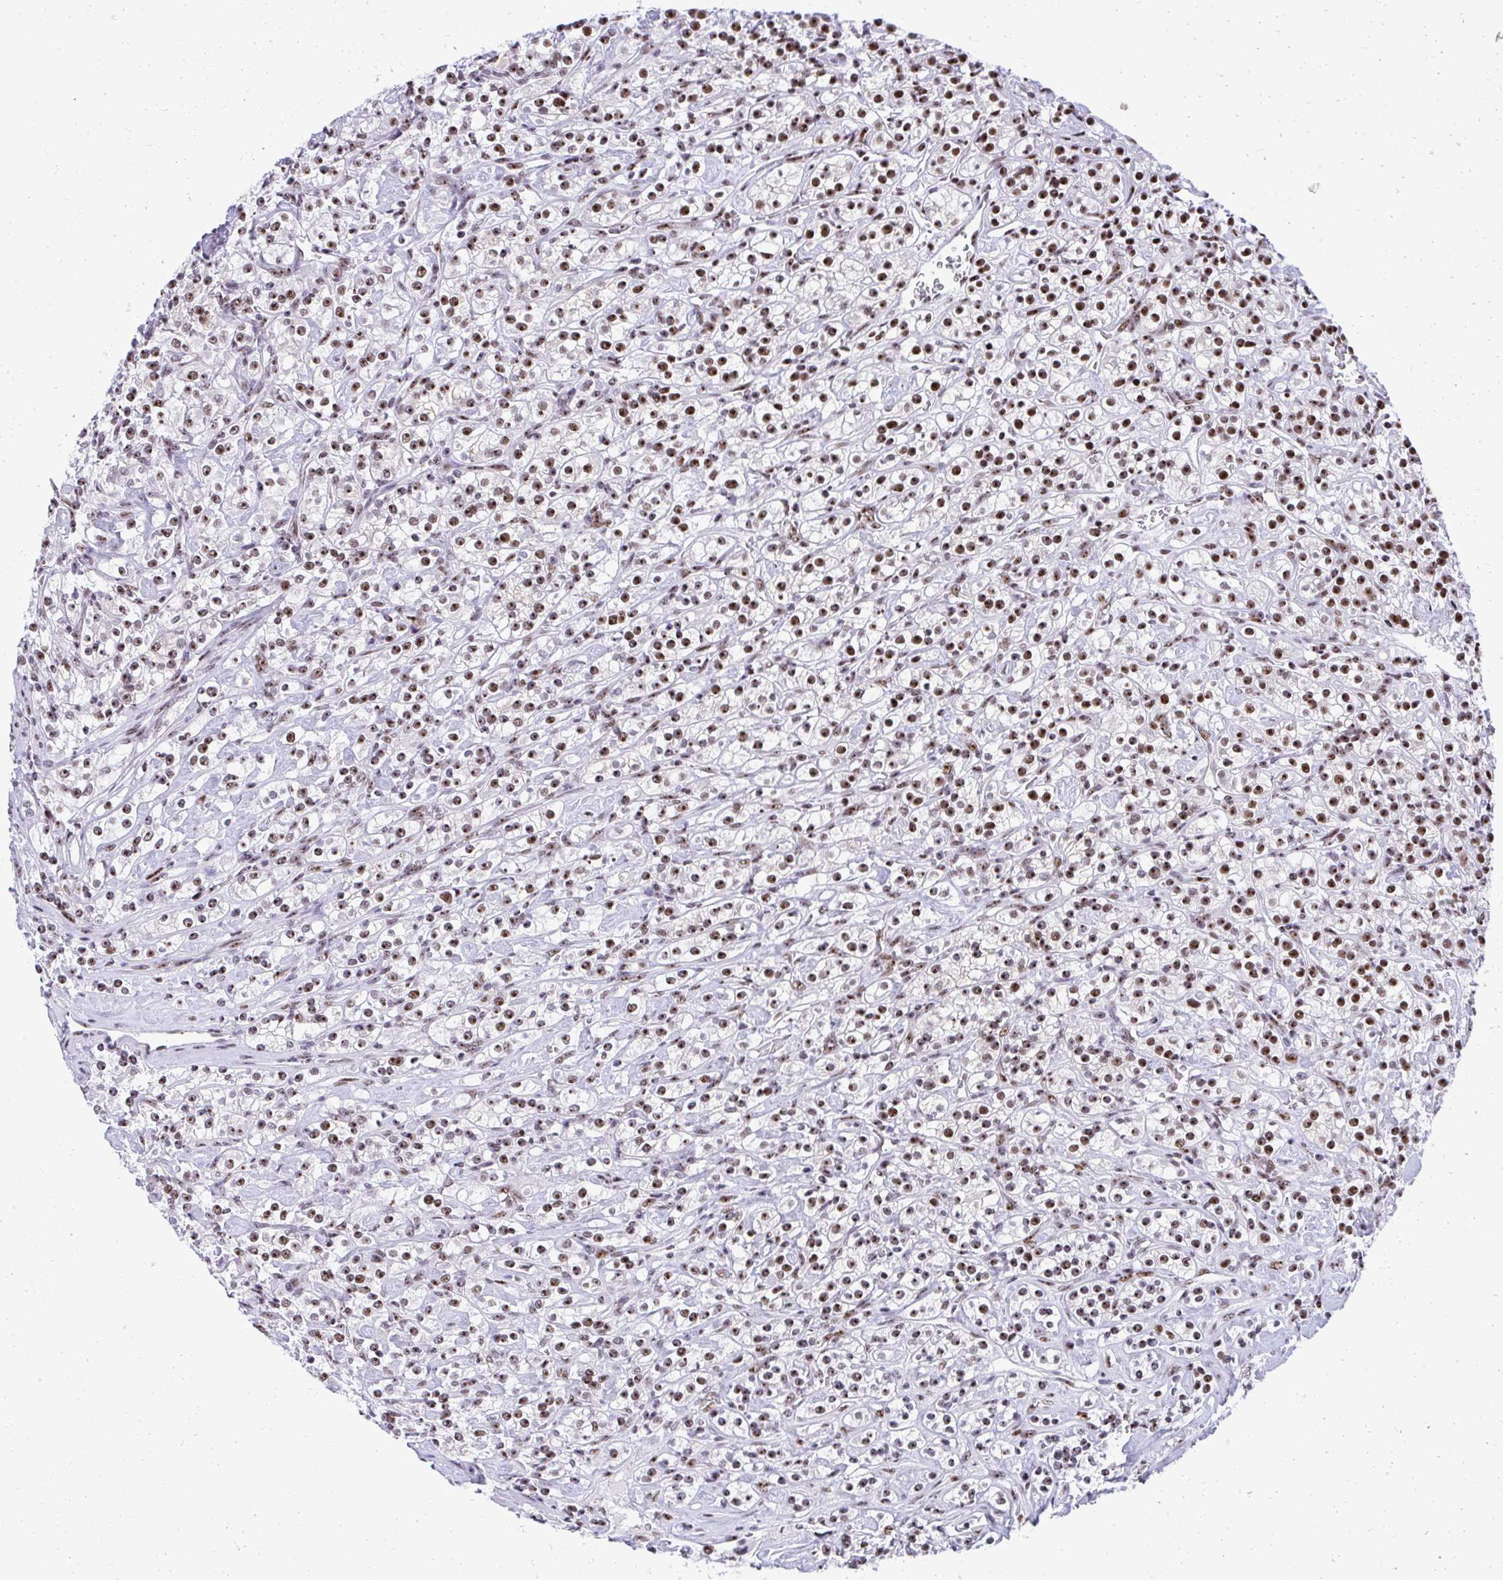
{"staining": {"intensity": "moderate", "quantity": ">75%", "location": "nuclear"}, "tissue": "renal cancer", "cell_type": "Tumor cells", "image_type": "cancer", "snomed": [{"axis": "morphology", "description": "Adenocarcinoma, NOS"}, {"axis": "topography", "description": "Kidney"}], "caption": "The photomicrograph shows staining of renal cancer (adenocarcinoma), revealing moderate nuclear protein positivity (brown color) within tumor cells. (DAB IHC, brown staining for protein, blue staining for nuclei).", "gene": "PELP1", "patient": {"sex": "male", "age": 77}}